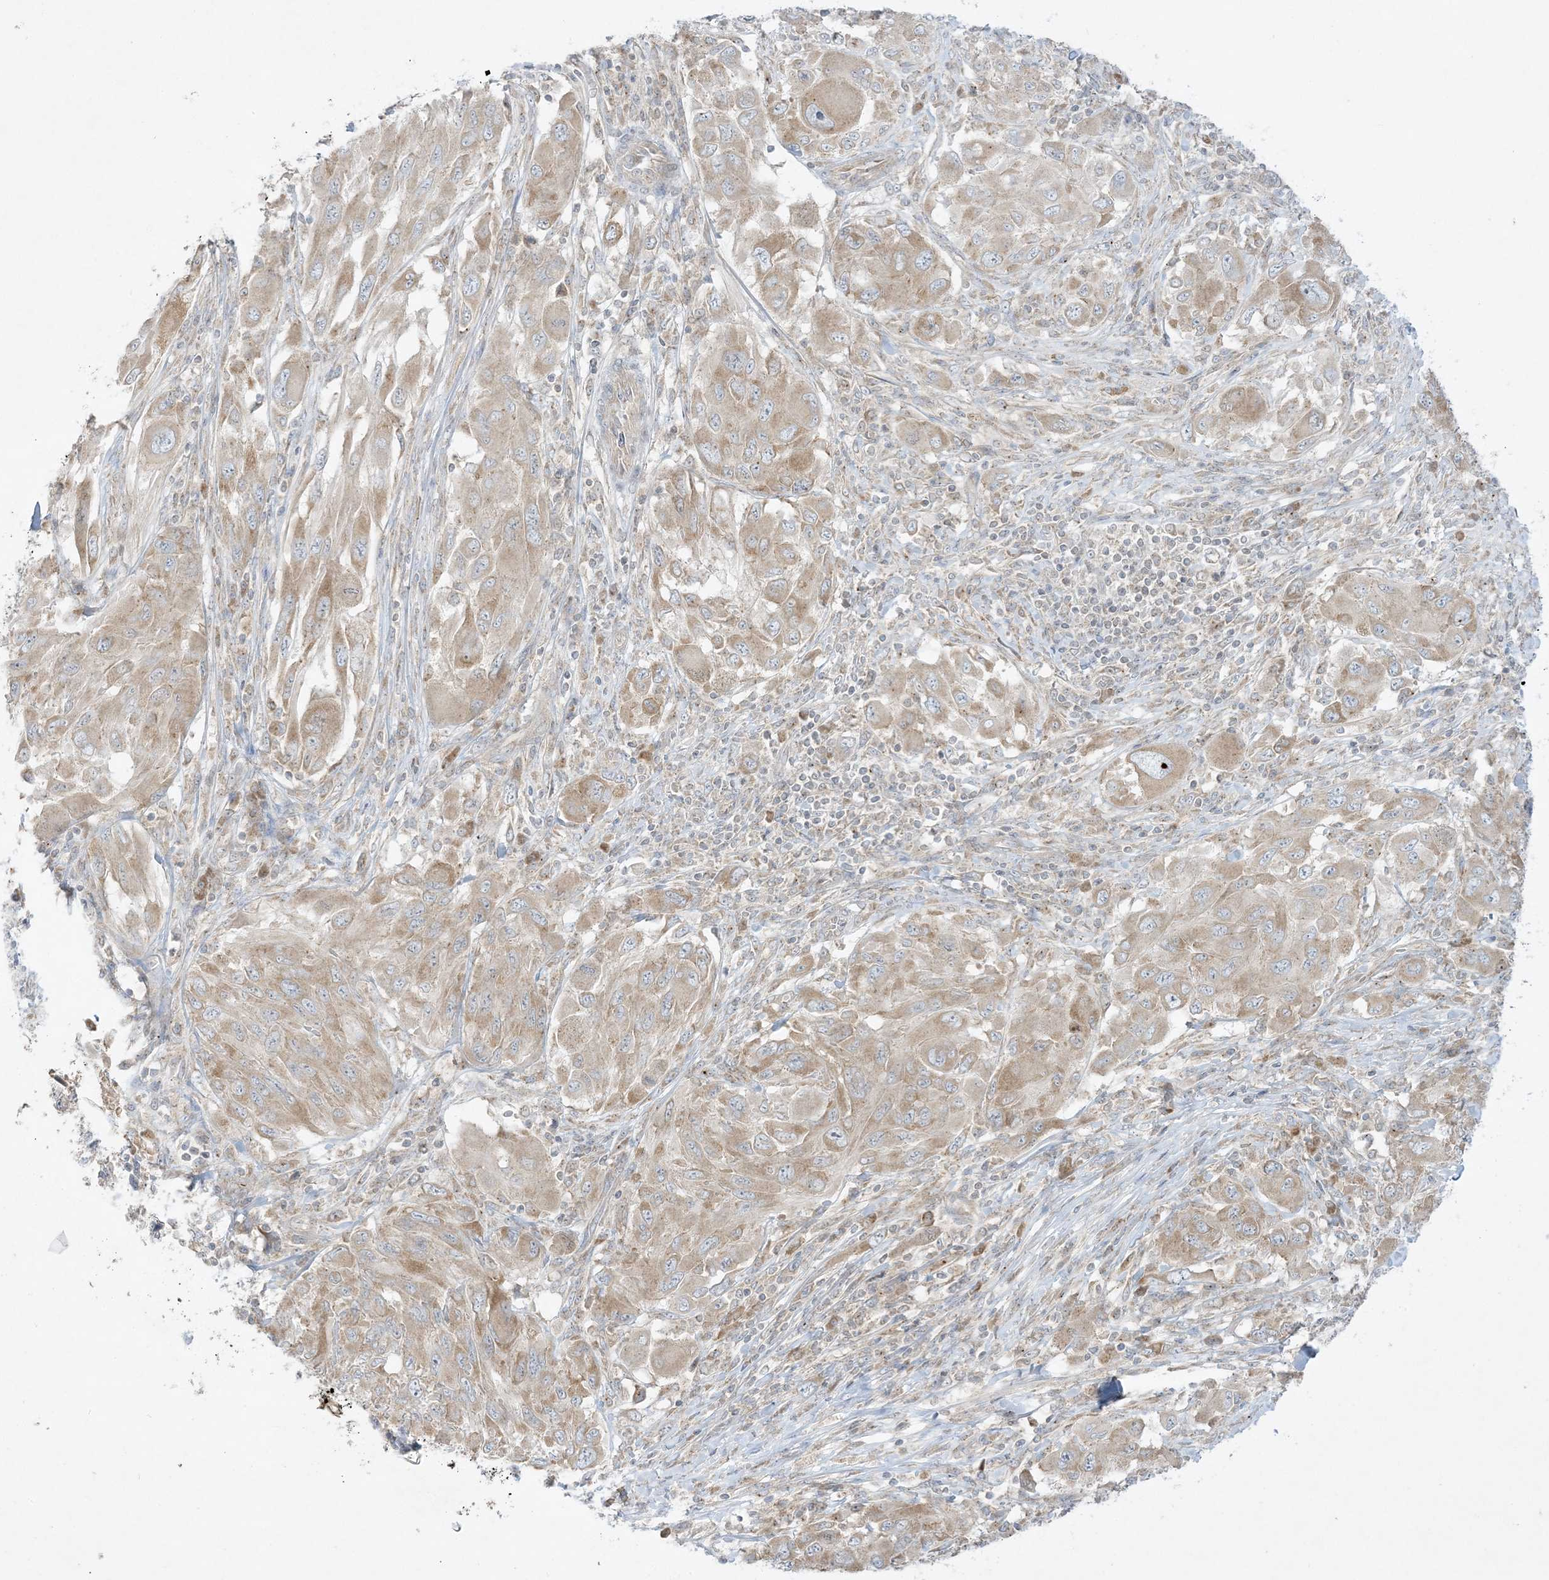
{"staining": {"intensity": "moderate", "quantity": ">75%", "location": "cytoplasmic/membranous"}, "tissue": "melanoma", "cell_type": "Tumor cells", "image_type": "cancer", "snomed": [{"axis": "morphology", "description": "Malignant melanoma, NOS"}, {"axis": "topography", "description": "Skin"}], "caption": "Protein staining by IHC displays moderate cytoplasmic/membranous staining in approximately >75% of tumor cells in melanoma.", "gene": "RPP40", "patient": {"sex": "female", "age": 91}}